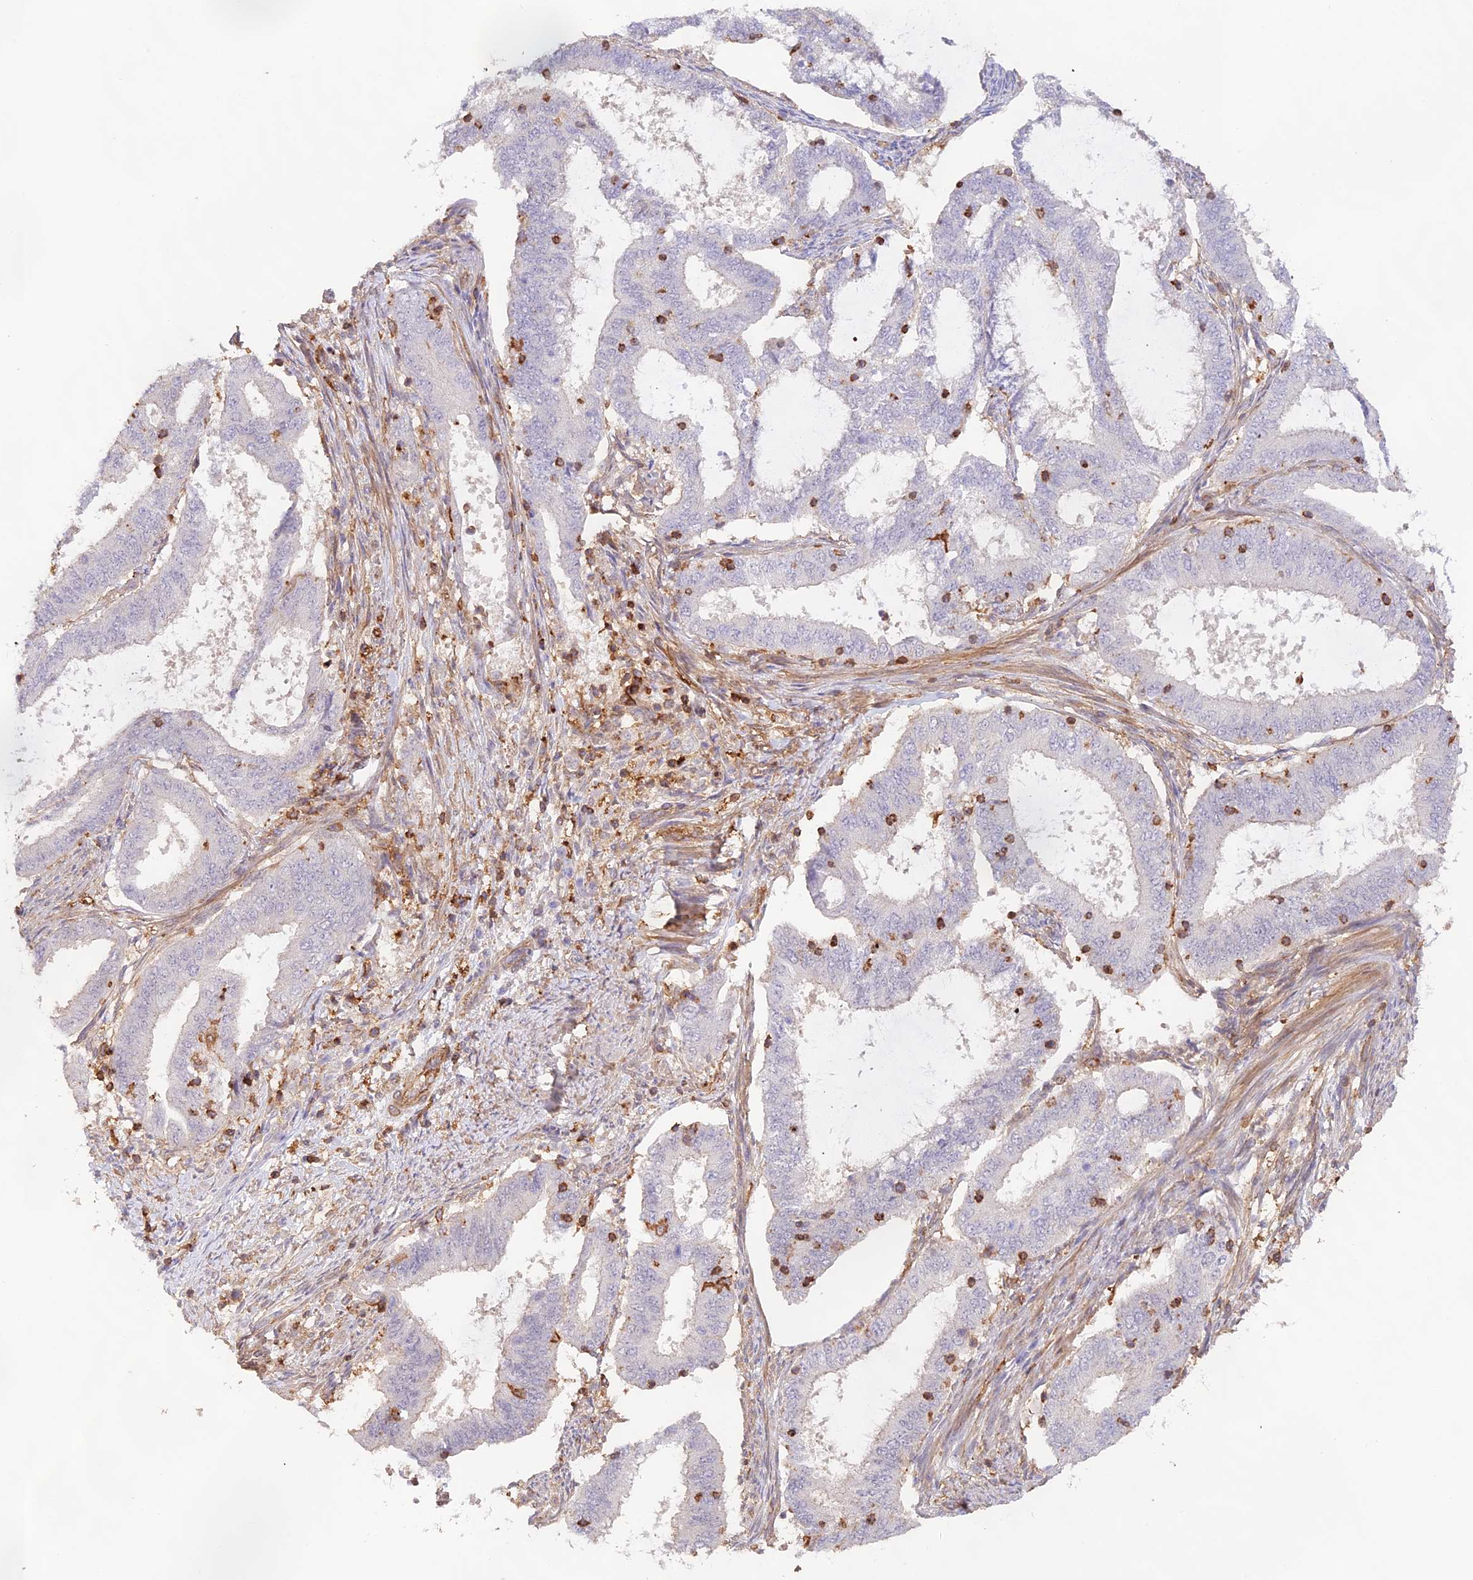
{"staining": {"intensity": "negative", "quantity": "none", "location": "none"}, "tissue": "endometrial cancer", "cell_type": "Tumor cells", "image_type": "cancer", "snomed": [{"axis": "morphology", "description": "Adenocarcinoma, NOS"}, {"axis": "topography", "description": "Endometrium"}], "caption": "Tumor cells are negative for brown protein staining in endometrial adenocarcinoma. (DAB (3,3'-diaminobenzidine) immunohistochemistry with hematoxylin counter stain).", "gene": "DENND1C", "patient": {"sex": "female", "age": 51}}